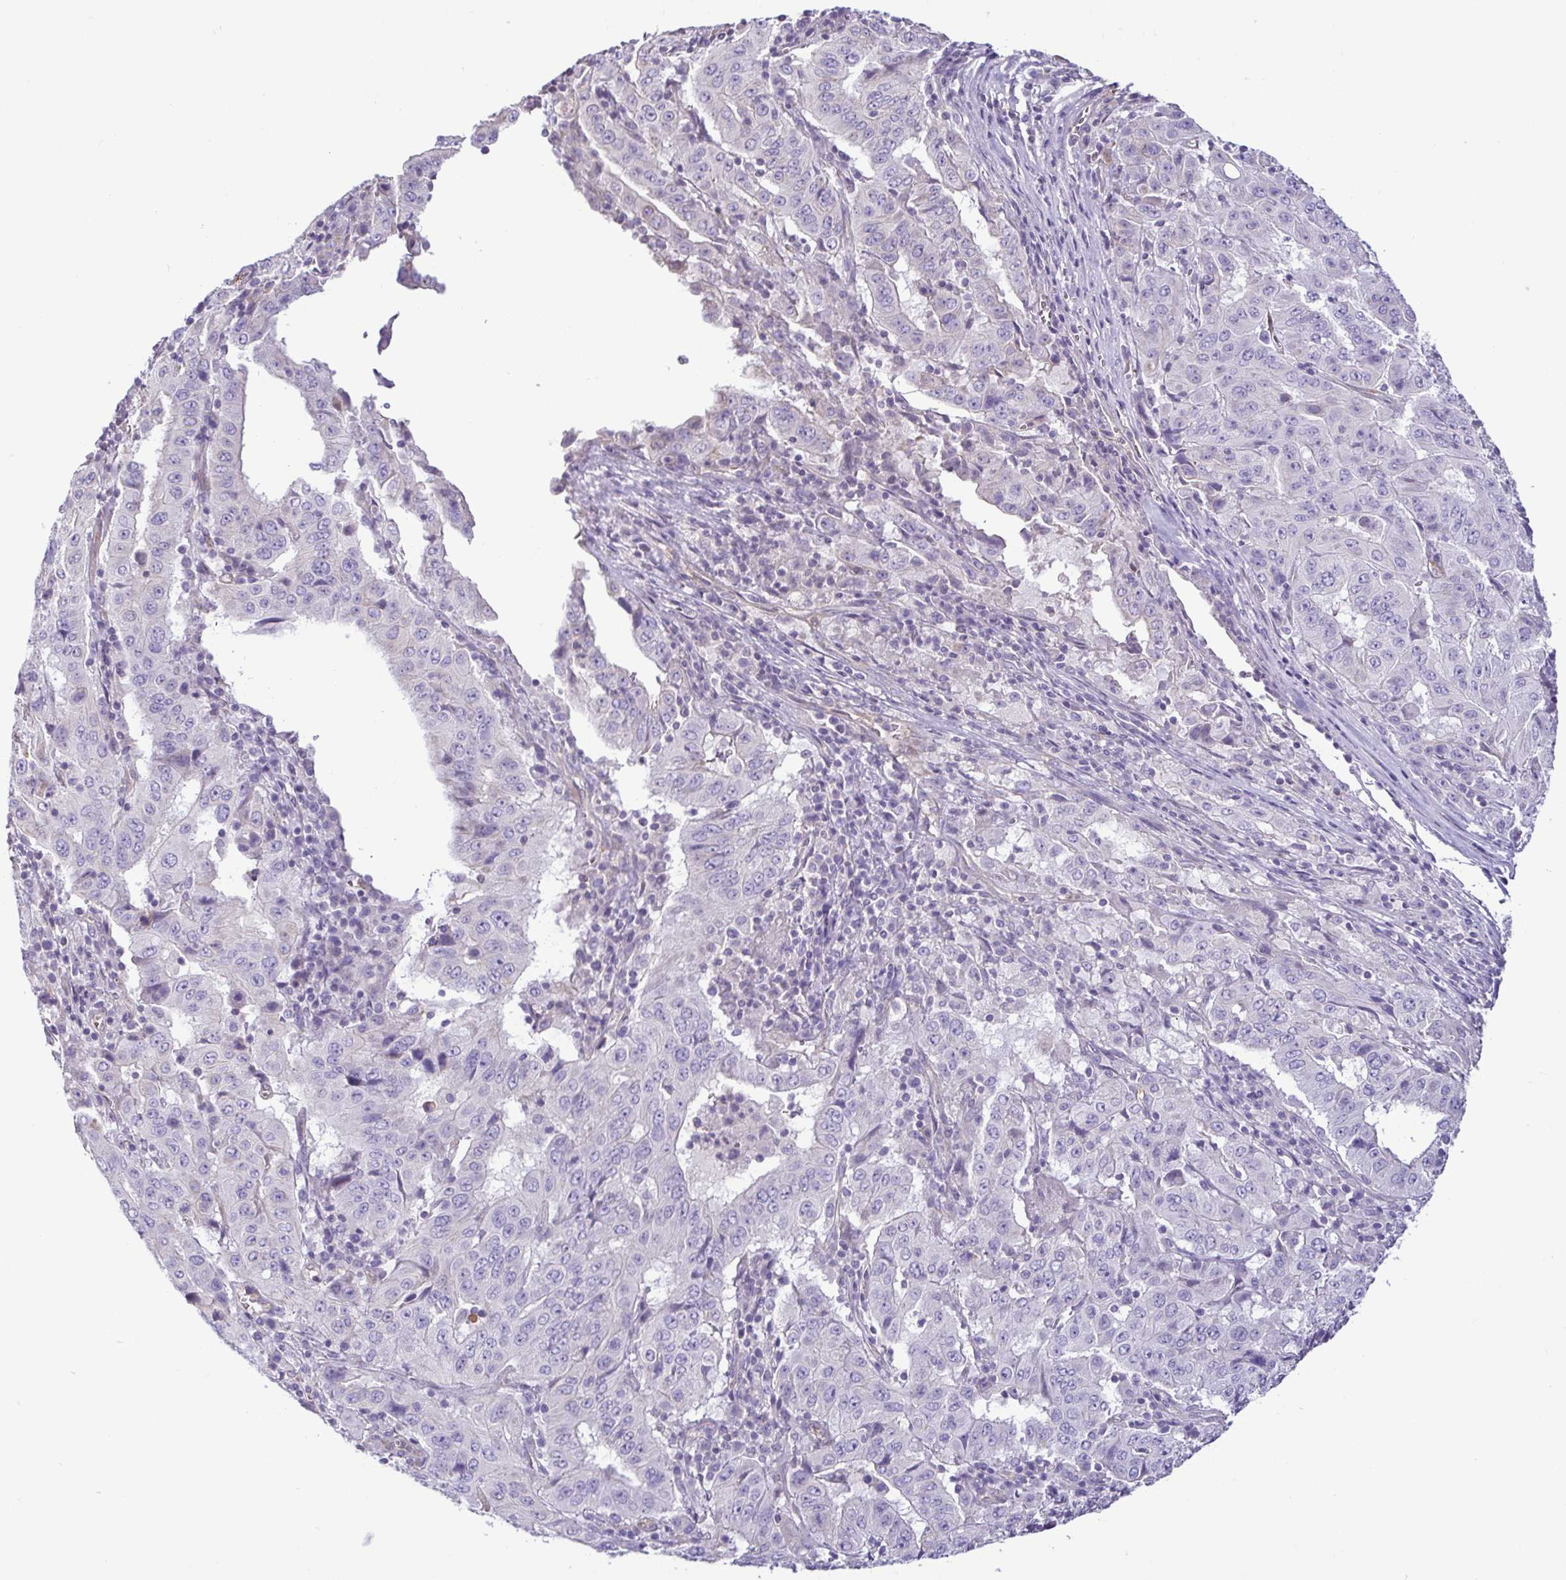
{"staining": {"intensity": "negative", "quantity": "none", "location": "none"}, "tissue": "pancreatic cancer", "cell_type": "Tumor cells", "image_type": "cancer", "snomed": [{"axis": "morphology", "description": "Adenocarcinoma, NOS"}, {"axis": "topography", "description": "Pancreas"}], "caption": "Adenocarcinoma (pancreatic) was stained to show a protein in brown. There is no significant staining in tumor cells.", "gene": "MYL10", "patient": {"sex": "male", "age": 63}}